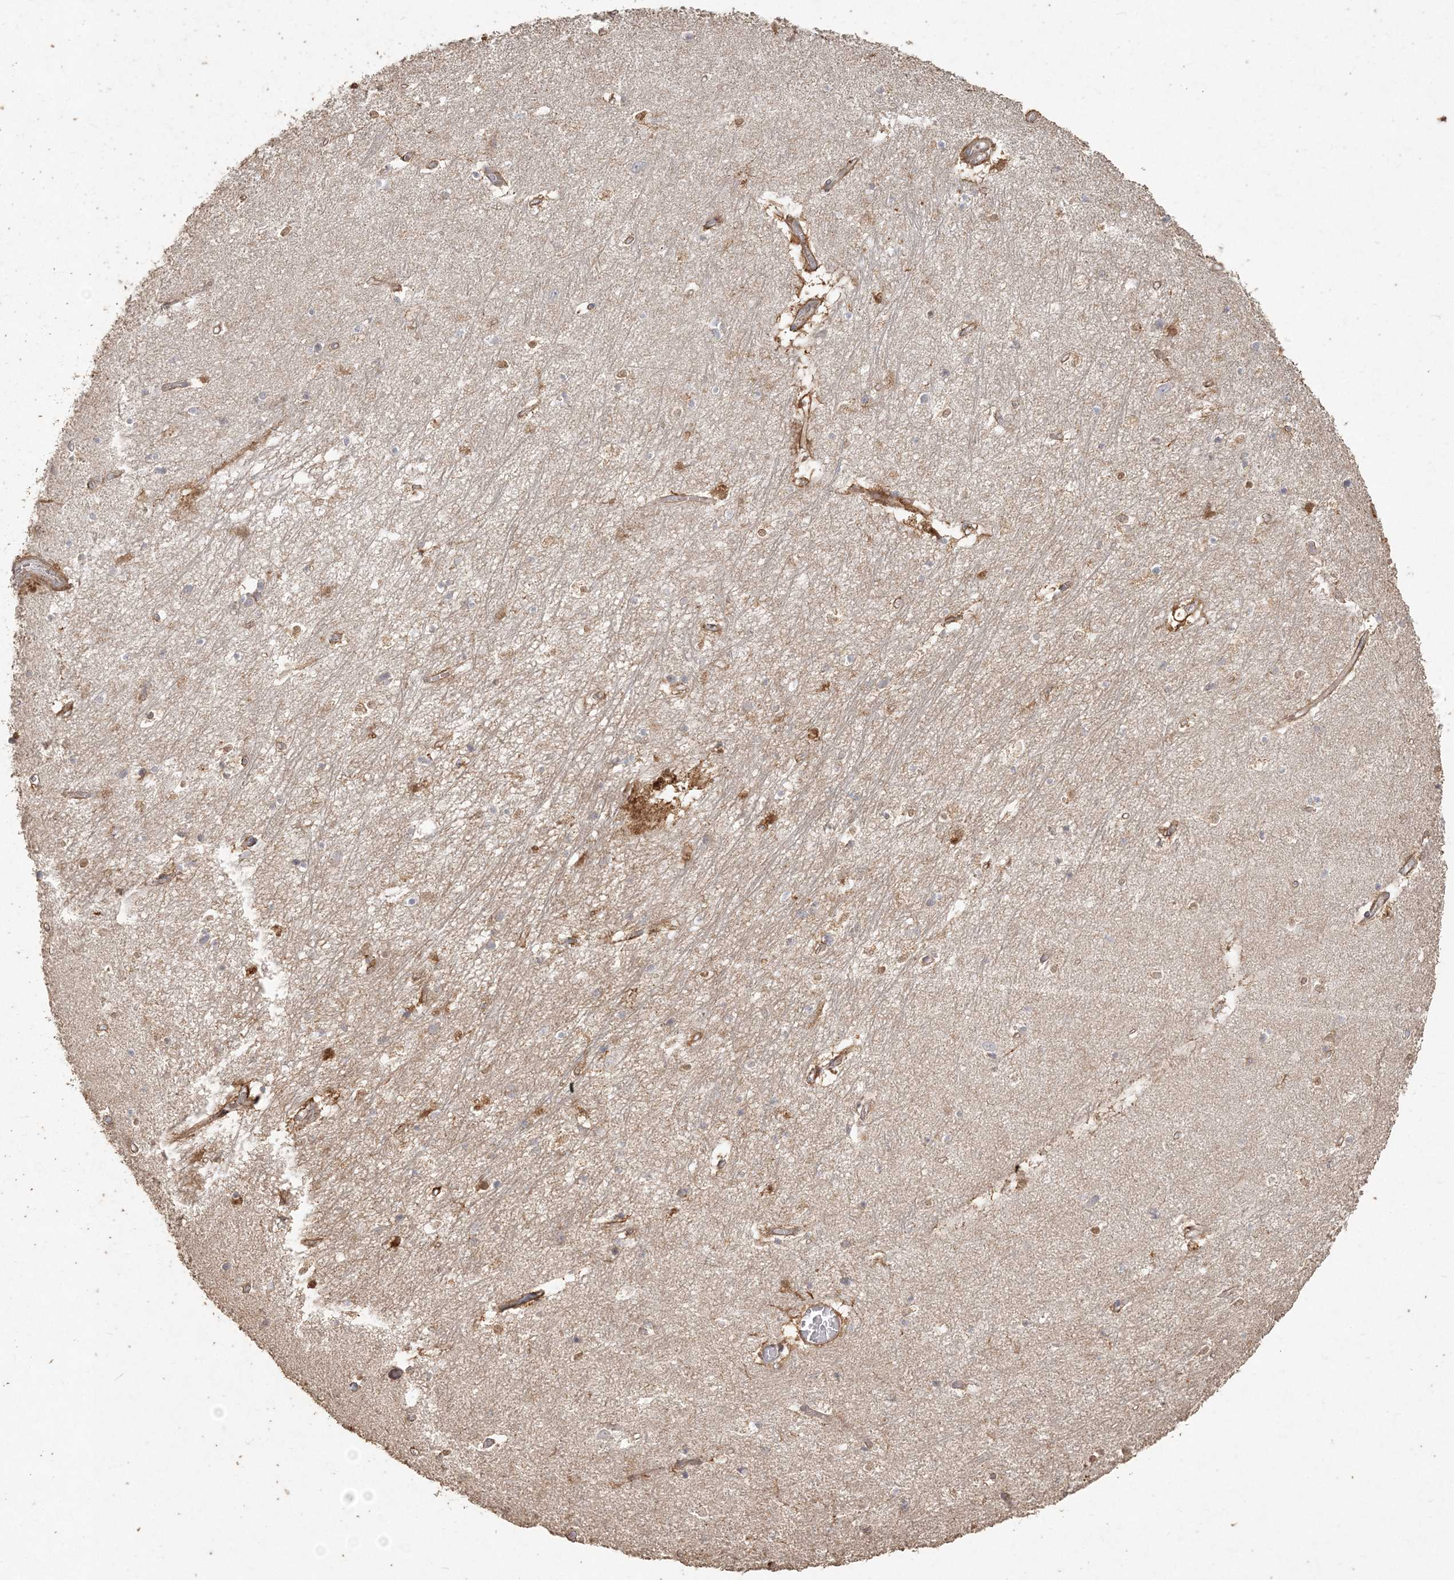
{"staining": {"intensity": "negative", "quantity": "none", "location": "none"}, "tissue": "hippocampus", "cell_type": "Glial cells", "image_type": "normal", "snomed": [{"axis": "morphology", "description": "Normal tissue, NOS"}, {"axis": "topography", "description": "Hippocampus"}], "caption": "Immunohistochemistry (IHC) photomicrograph of normal human hippocampus stained for a protein (brown), which reveals no staining in glial cells. (DAB (3,3'-diaminobenzidine) IHC, high magnification).", "gene": "RNF145", "patient": {"sex": "female", "age": 64}}